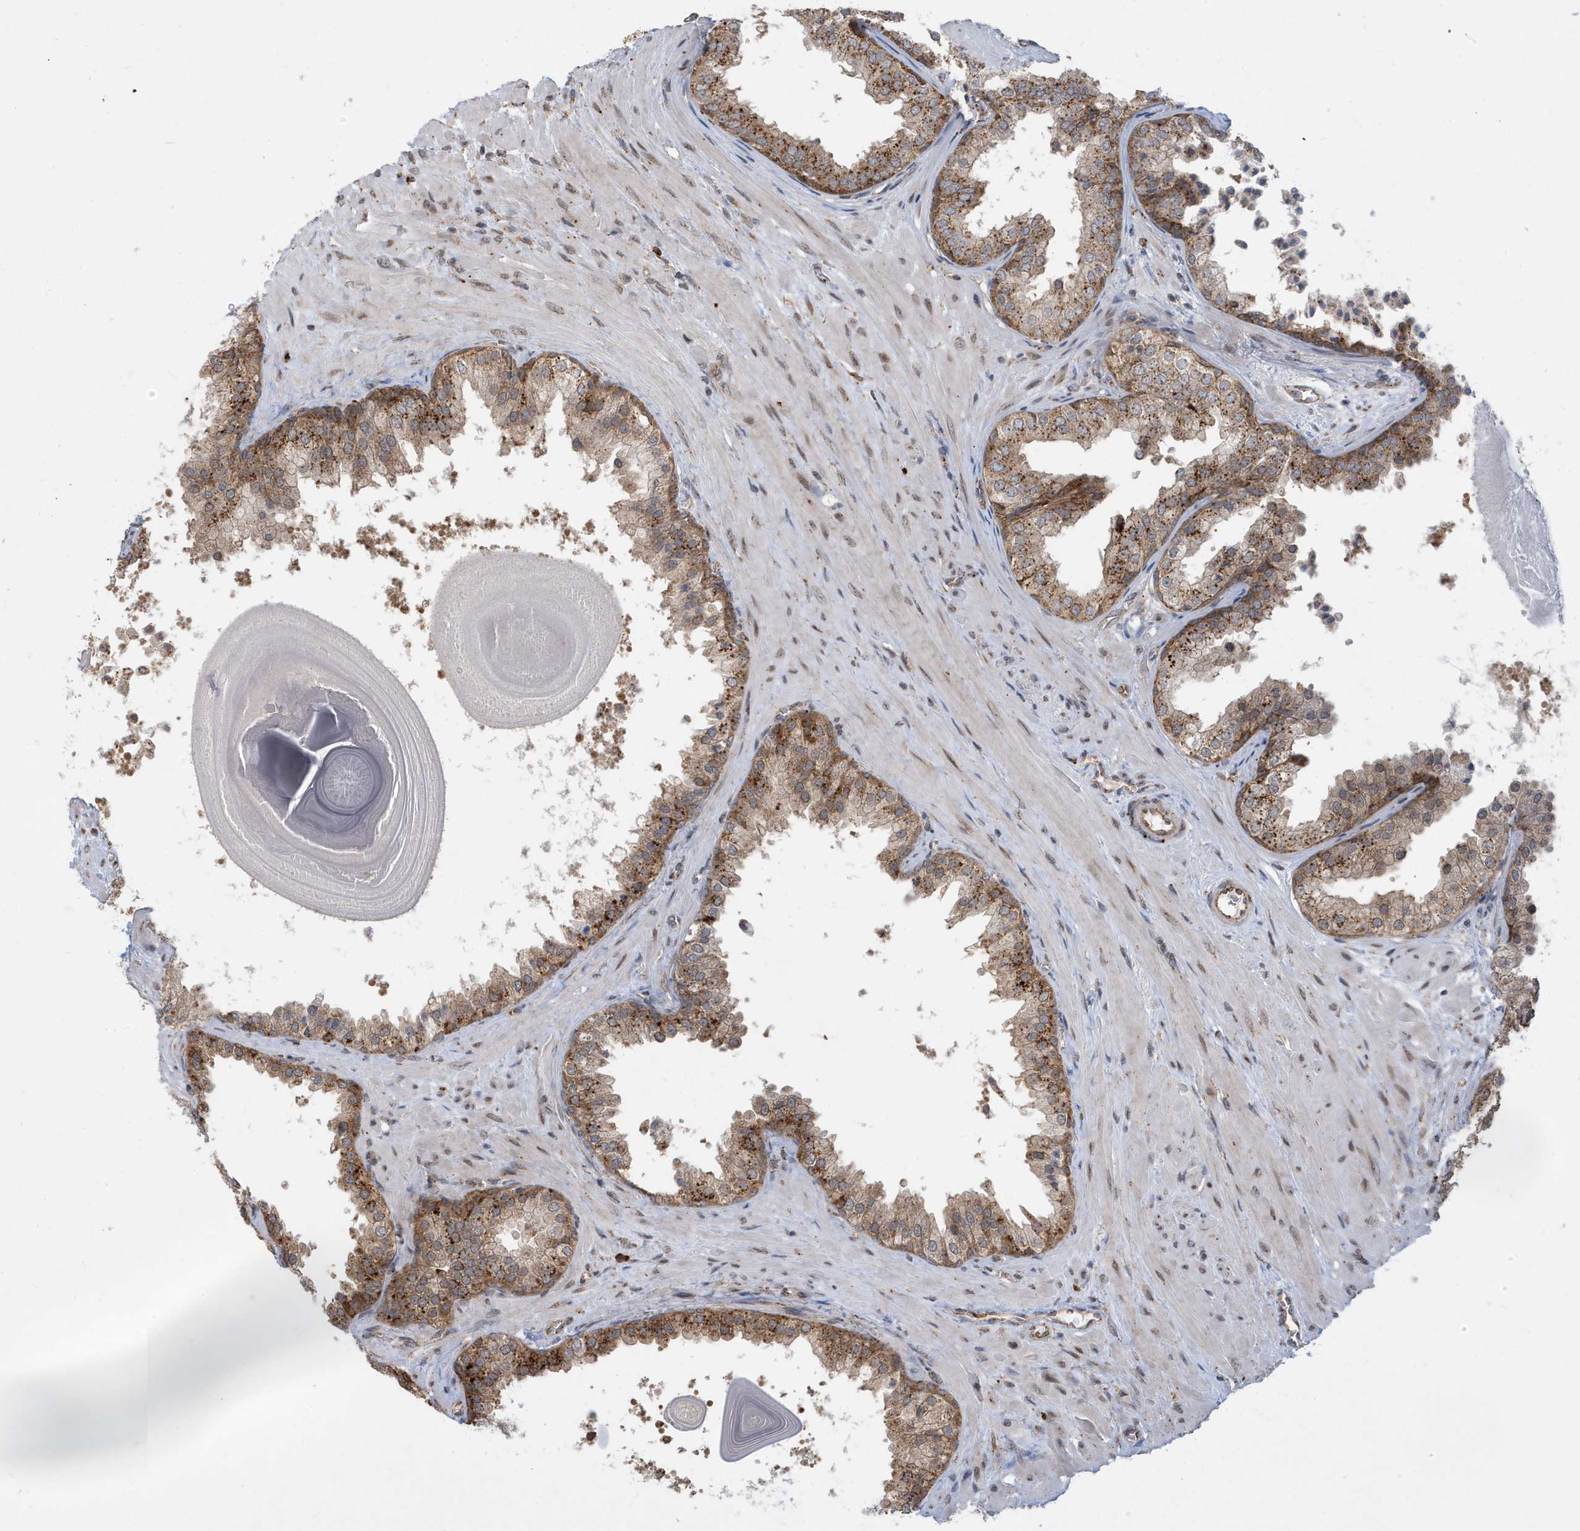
{"staining": {"intensity": "moderate", "quantity": ">75%", "location": "cytoplasmic/membranous"}, "tissue": "prostate", "cell_type": "Glandular cells", "image_type": "normal", "snomed": [{"axis": "morphology", "description": "Normal tissue, NOS"}, {"axis": "topography", "description": "Prostate"}], "caption": "IHC (DAB (3,3'-diaminobenzidine)) staining of benign human prostate exhibits moderate cytoplasmic/membranous protein staining in about >75% of glandular cells.", "gene": "ZNF507", "patient": {"sex": "male", "age": 48}}